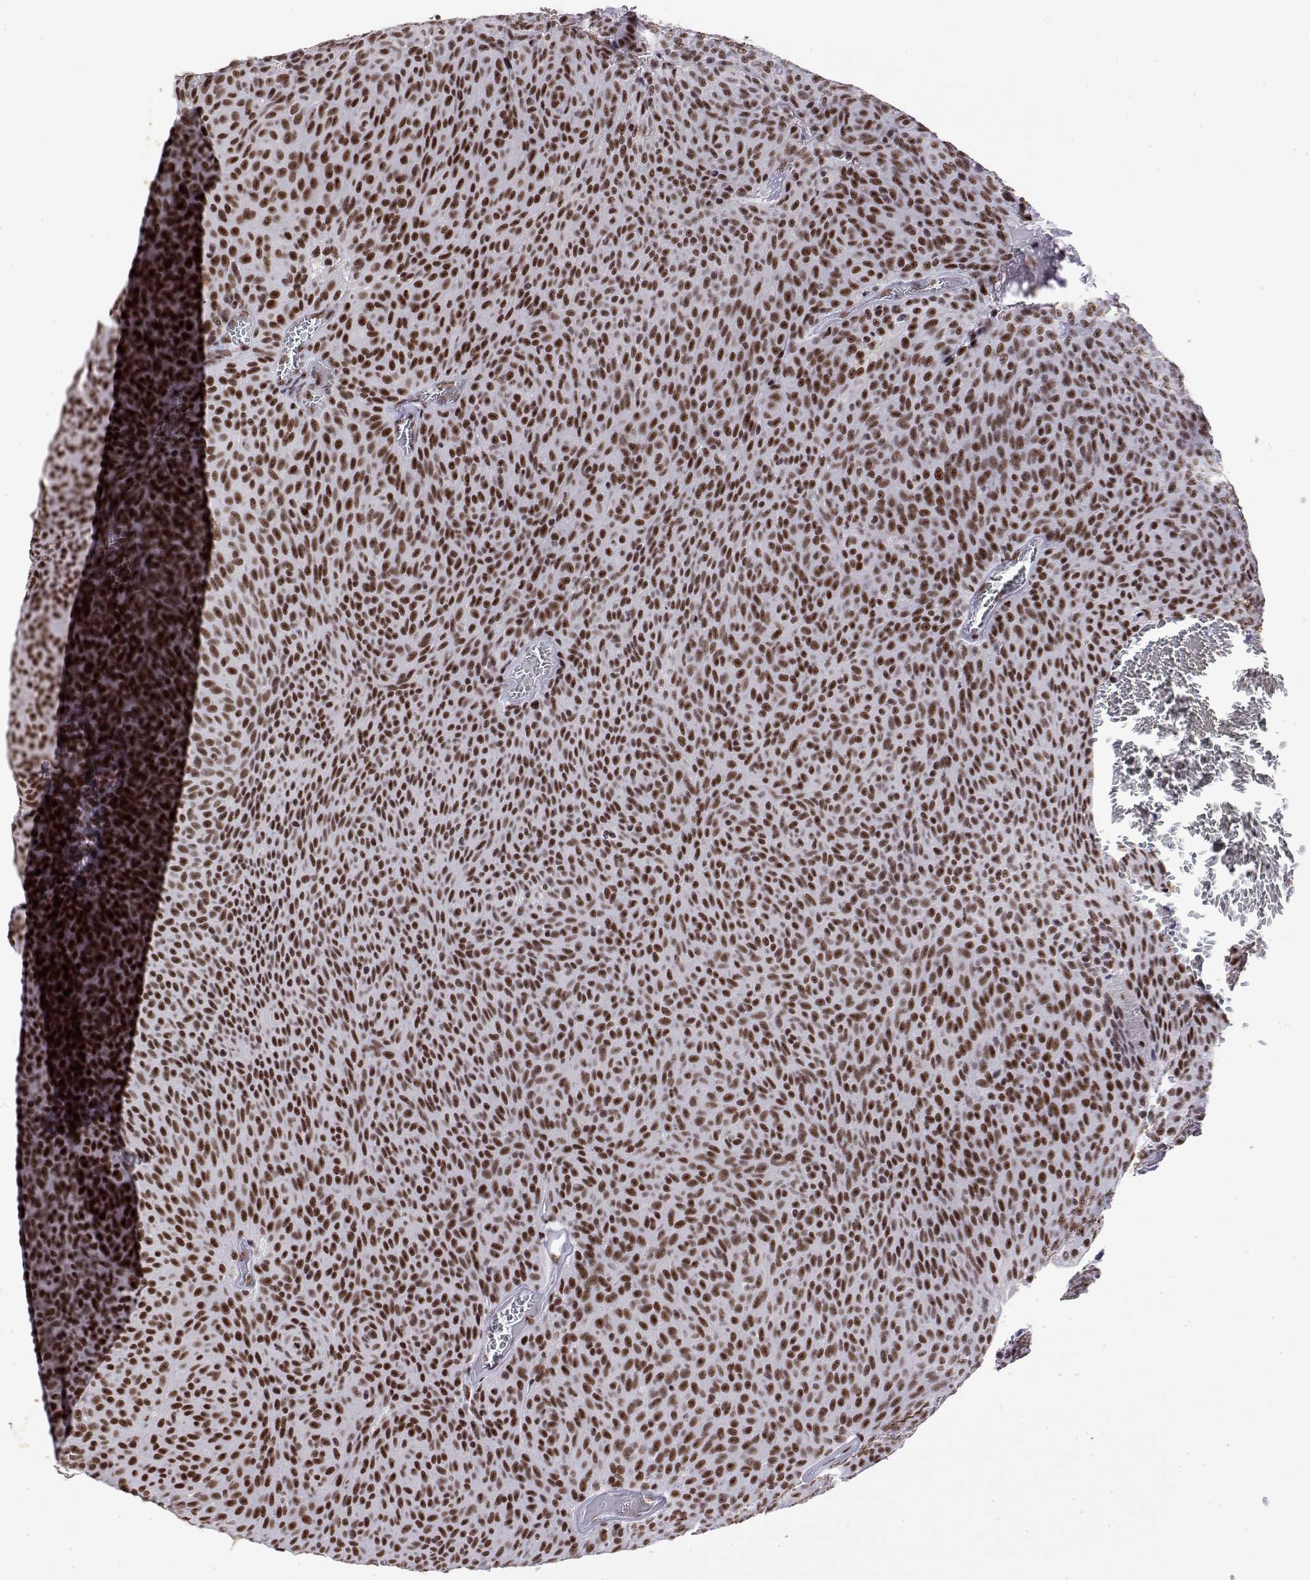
{"staining": {"intensity": "strong", "quantity": ">75%", "location": "nuclear"}, "tissue": "urothelial cancer", "cell_type": "Tumor cells", "image_type": "cancer", "snomed": [{"axis": "morphology", "description": "Urothelial carcinoma, Low grade"}, {"axis": "topography", "description": "Urinary bladder"}], "caption": "Brown immunohistochemical staining in human urothelial cancer reveals strong nuclear expression in about >75% of tumor cells.", "gene": "POLDIP3", "patient": {"sex": "male", "age": 77}}